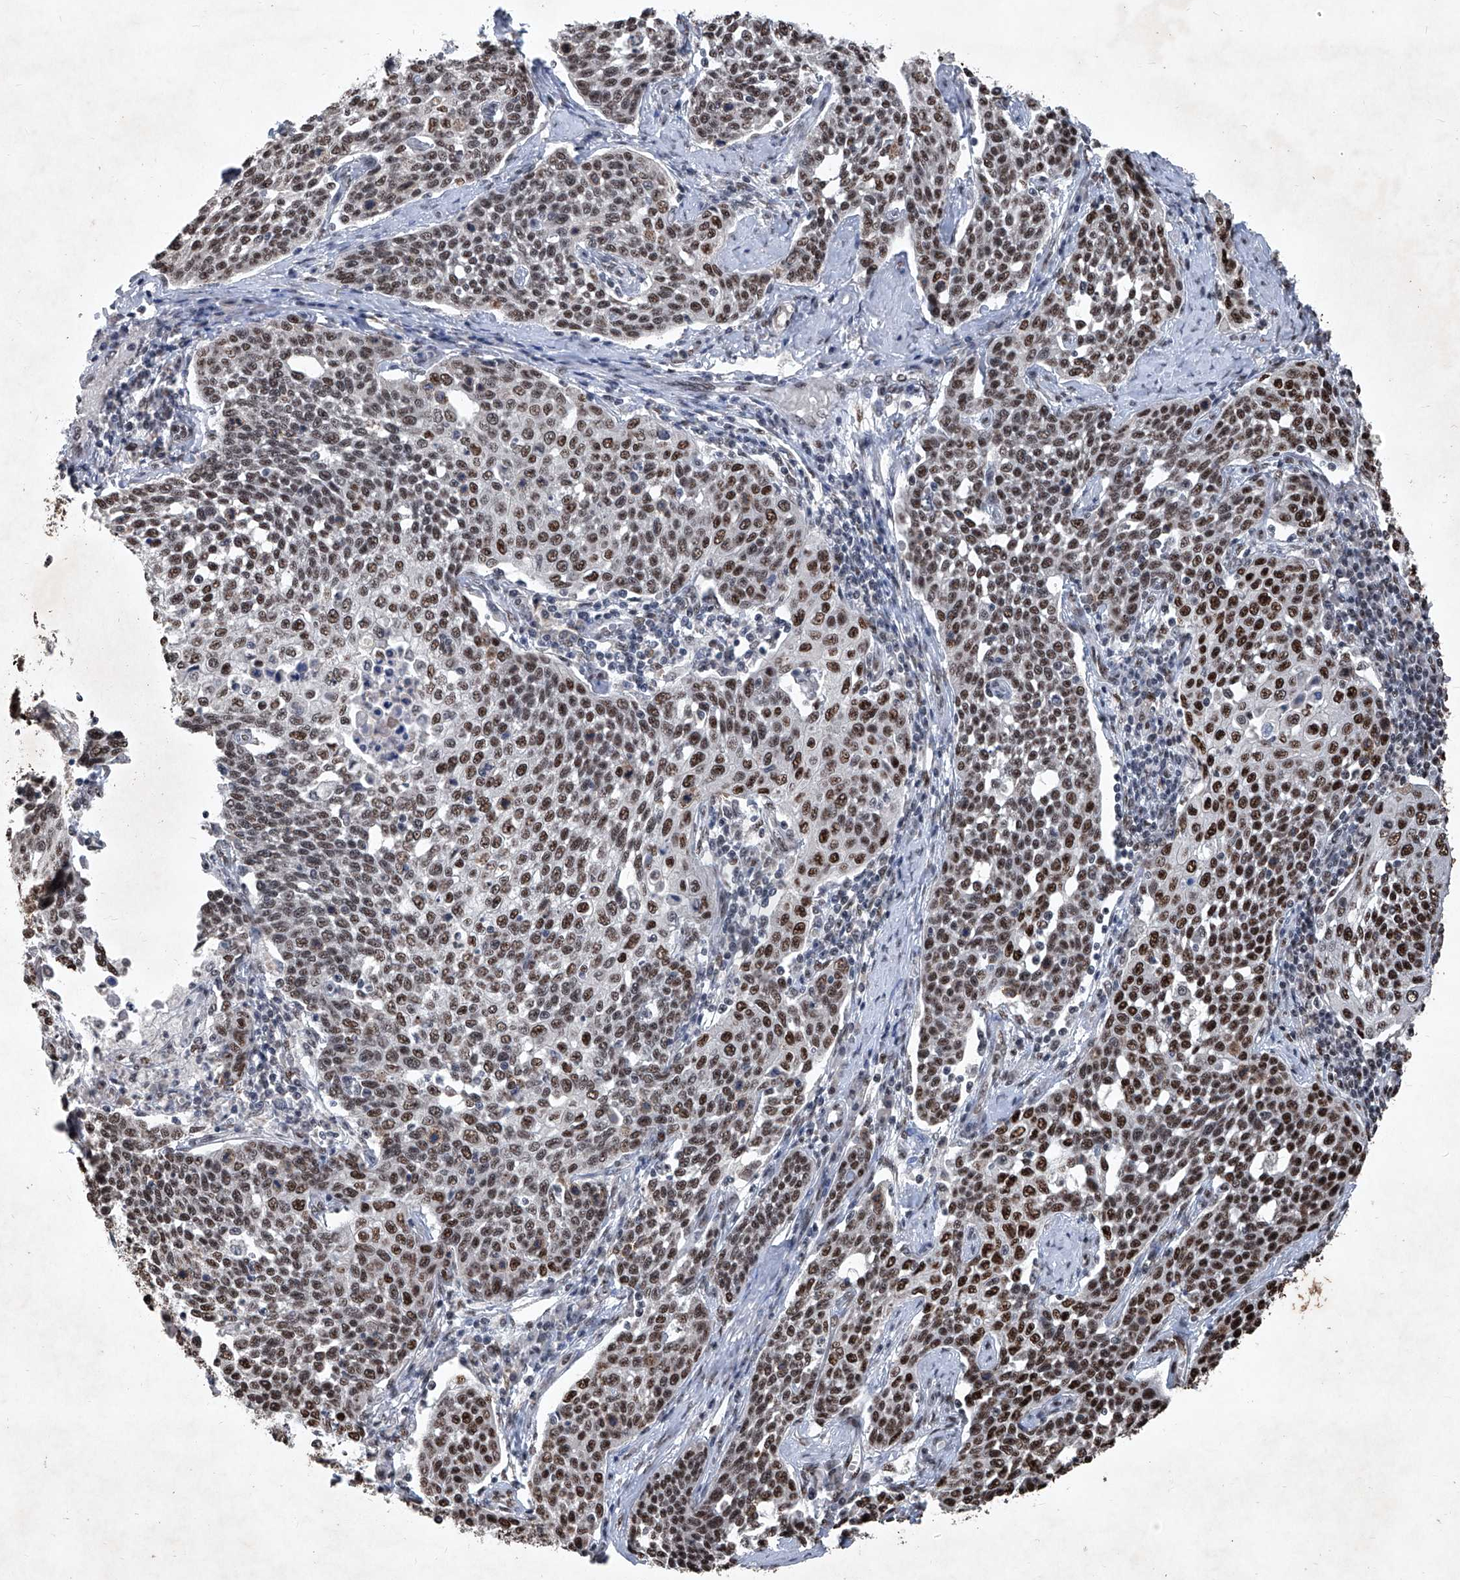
{"staining": {"intensity": "strong", "quantity": ">75%", "location": "nuclear"}, "tissue": "cervical cancer", "cell_type": "Tumor cells", "image_type": "cancer", "snomed": [{"axis": "morphology", "description": "Squamous cell carcinoma, NOS"}, {"axis": "topography", "description": "Cervix"}], "caption": "Immunohistochemical staining of cervical cancer (squamous cell carcinoma) reveals high levels of strong nuclear protein positivity in about >75% of tumor cells.", "gene": "DDX39B", "patient": {"sex": "female", "age": 34}}